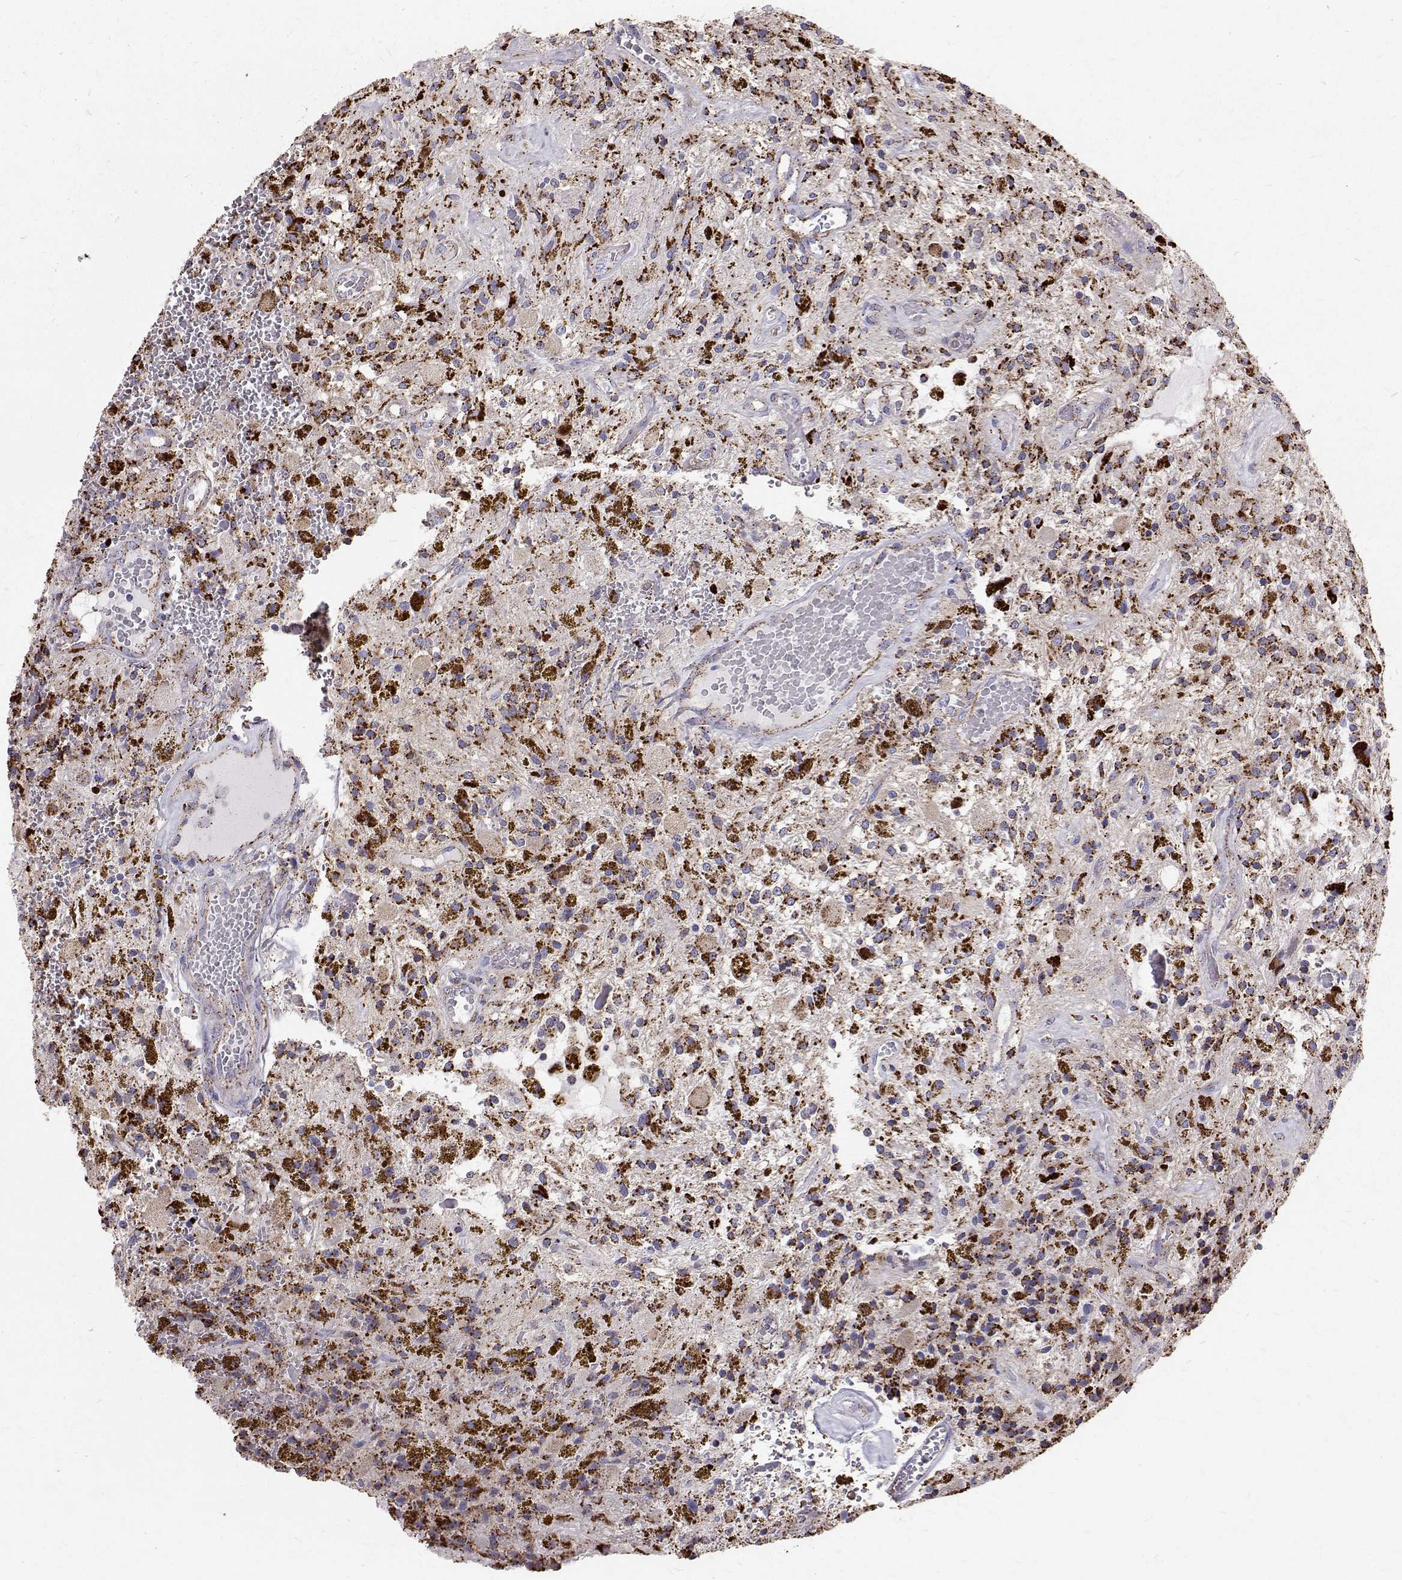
{"staining": {"intensity": "strong", "quantity": "25%-75%", "location": "cytoplasmic/membranous"}, "tissue": "glioma", "cell_type": "Tumor cells", "image_type": "cancer", "snomed": [{"axis": "morphology", "description": "Glioma, malignant, Low grade"}, {"axis": "topography", "description": "Cerebellum"}], "caption": "A photomicrograph showing strong cytoplasmic/membranous staining in approximately 25%-75% of tumor cells in malignant glioma (low-grade), as visualized by brown immunohistochemical staining.", "gene": "TPP1", "patient": {"sex": "female", "age": 14}}